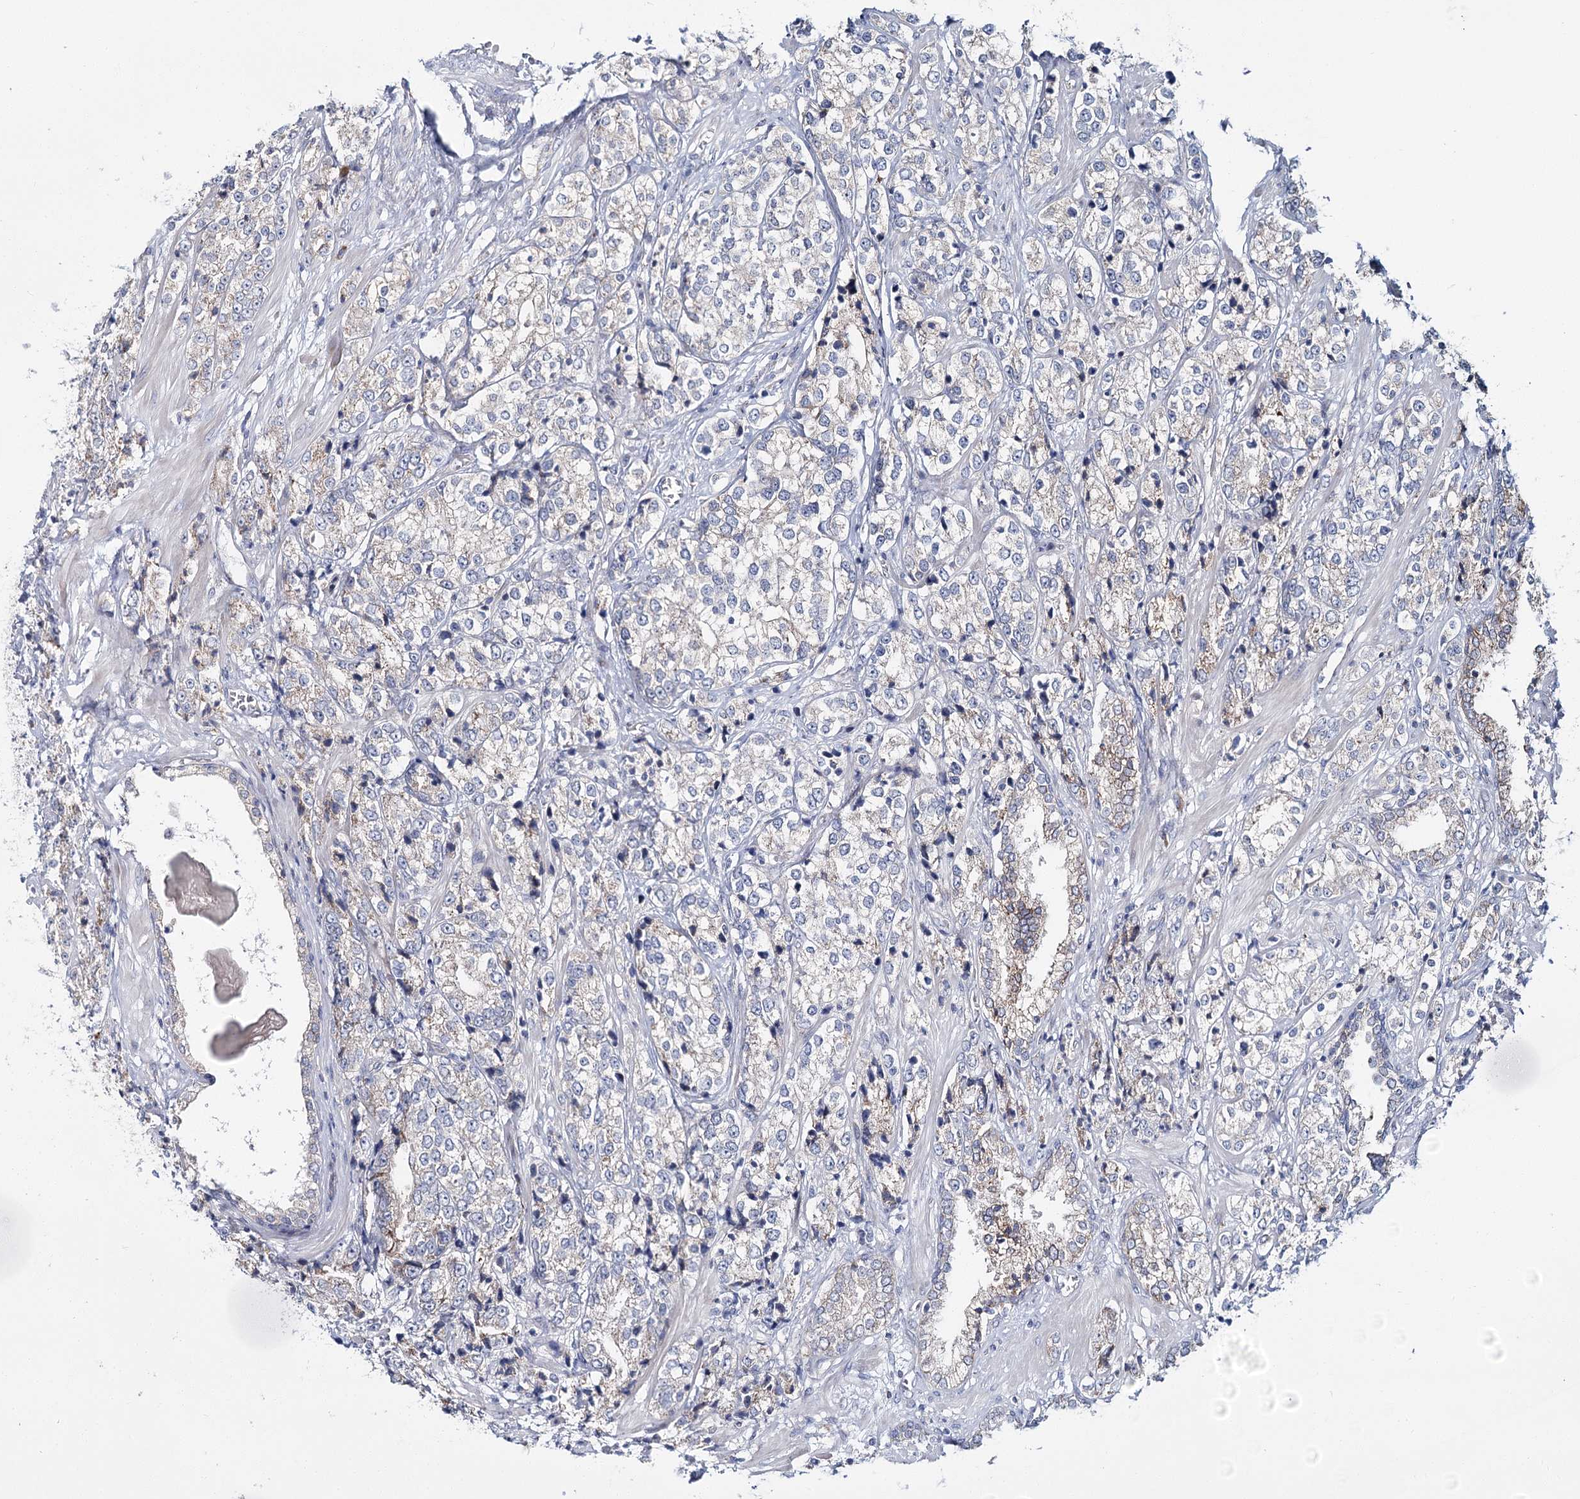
{"staining": {"intensity": "negative", "quantity": "none", "location": "none"}, "tissue": "prostate cancer", "cell_type": "Tumor cells", "image_type": "cancer", "snomed": [{"axis": "morphology", "description": "Adenocarcinoma, High grade"}, {"axis": "topography", "description": "Prostate"}], "caption": "There is no significant staining in tumor cells of prostate high-grade adenocarcinoma. Brightfield microscopy of immunohistochemistry (IHC) stained with DAB (brown) and hematoxylin (blue), captured at high magnification.", "gene": "CPLANE1", "patient": {"sex": "male", "age": 69}}